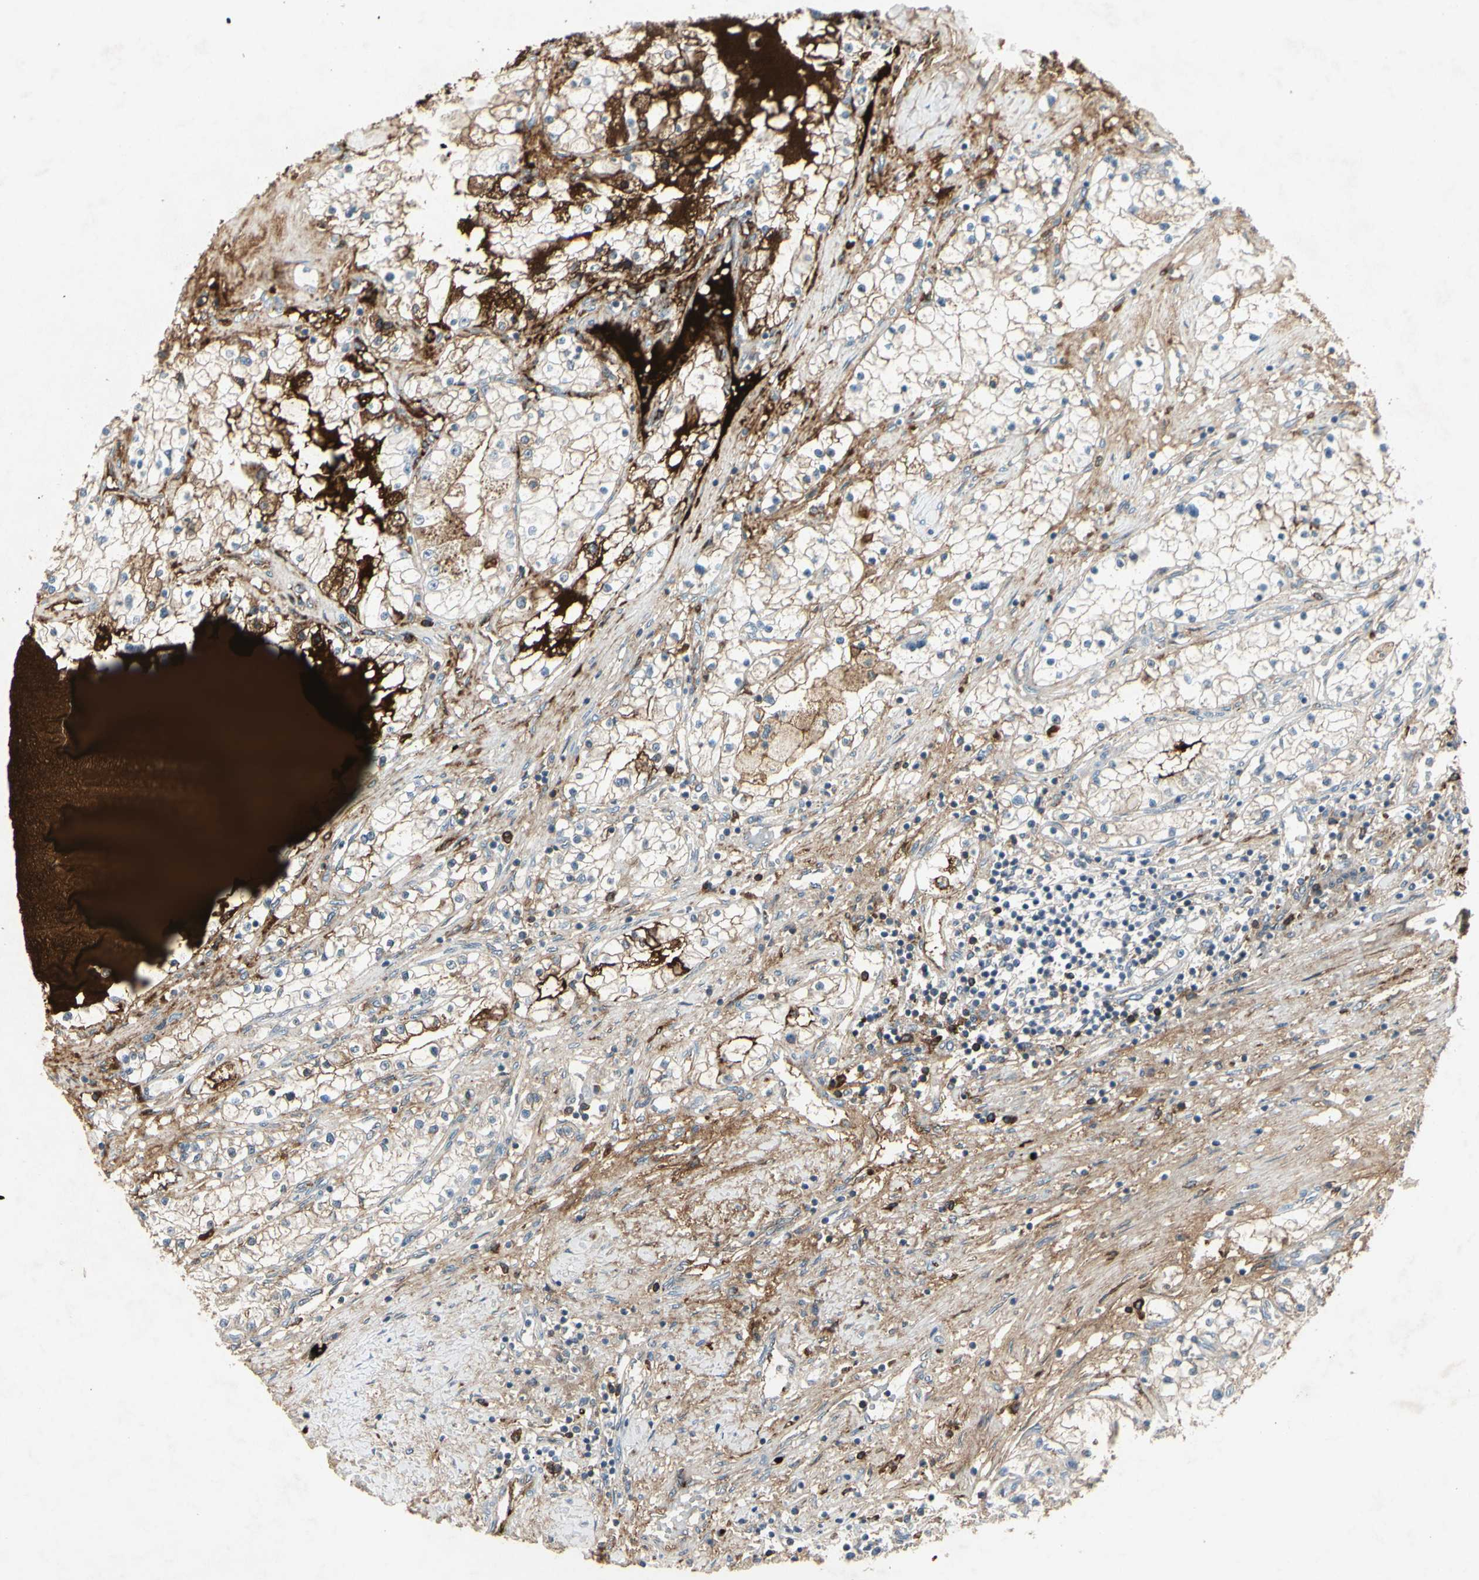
{"staining": {"intensity": "moderate", "quantity": "<25%", "location": "cytoplasmic/membranous"}, "tissue": "renal cancer", "cell_type": "Tumor cells", "image_type": "cancer", "snomed": [{"axis": "morphology", "description": "Adenocarcinoma, NOS"}, {"axis": "topography", "description": "Kidney"}], "caption": "Immunohistochemical staining of renal adenocarcinoma exhibits low levels of moderate cytoplasmic/membranous expression in approximately <25% of tumor cells.", "gene": "IGHM", "patient": {"sex": "male", "age": 68}}